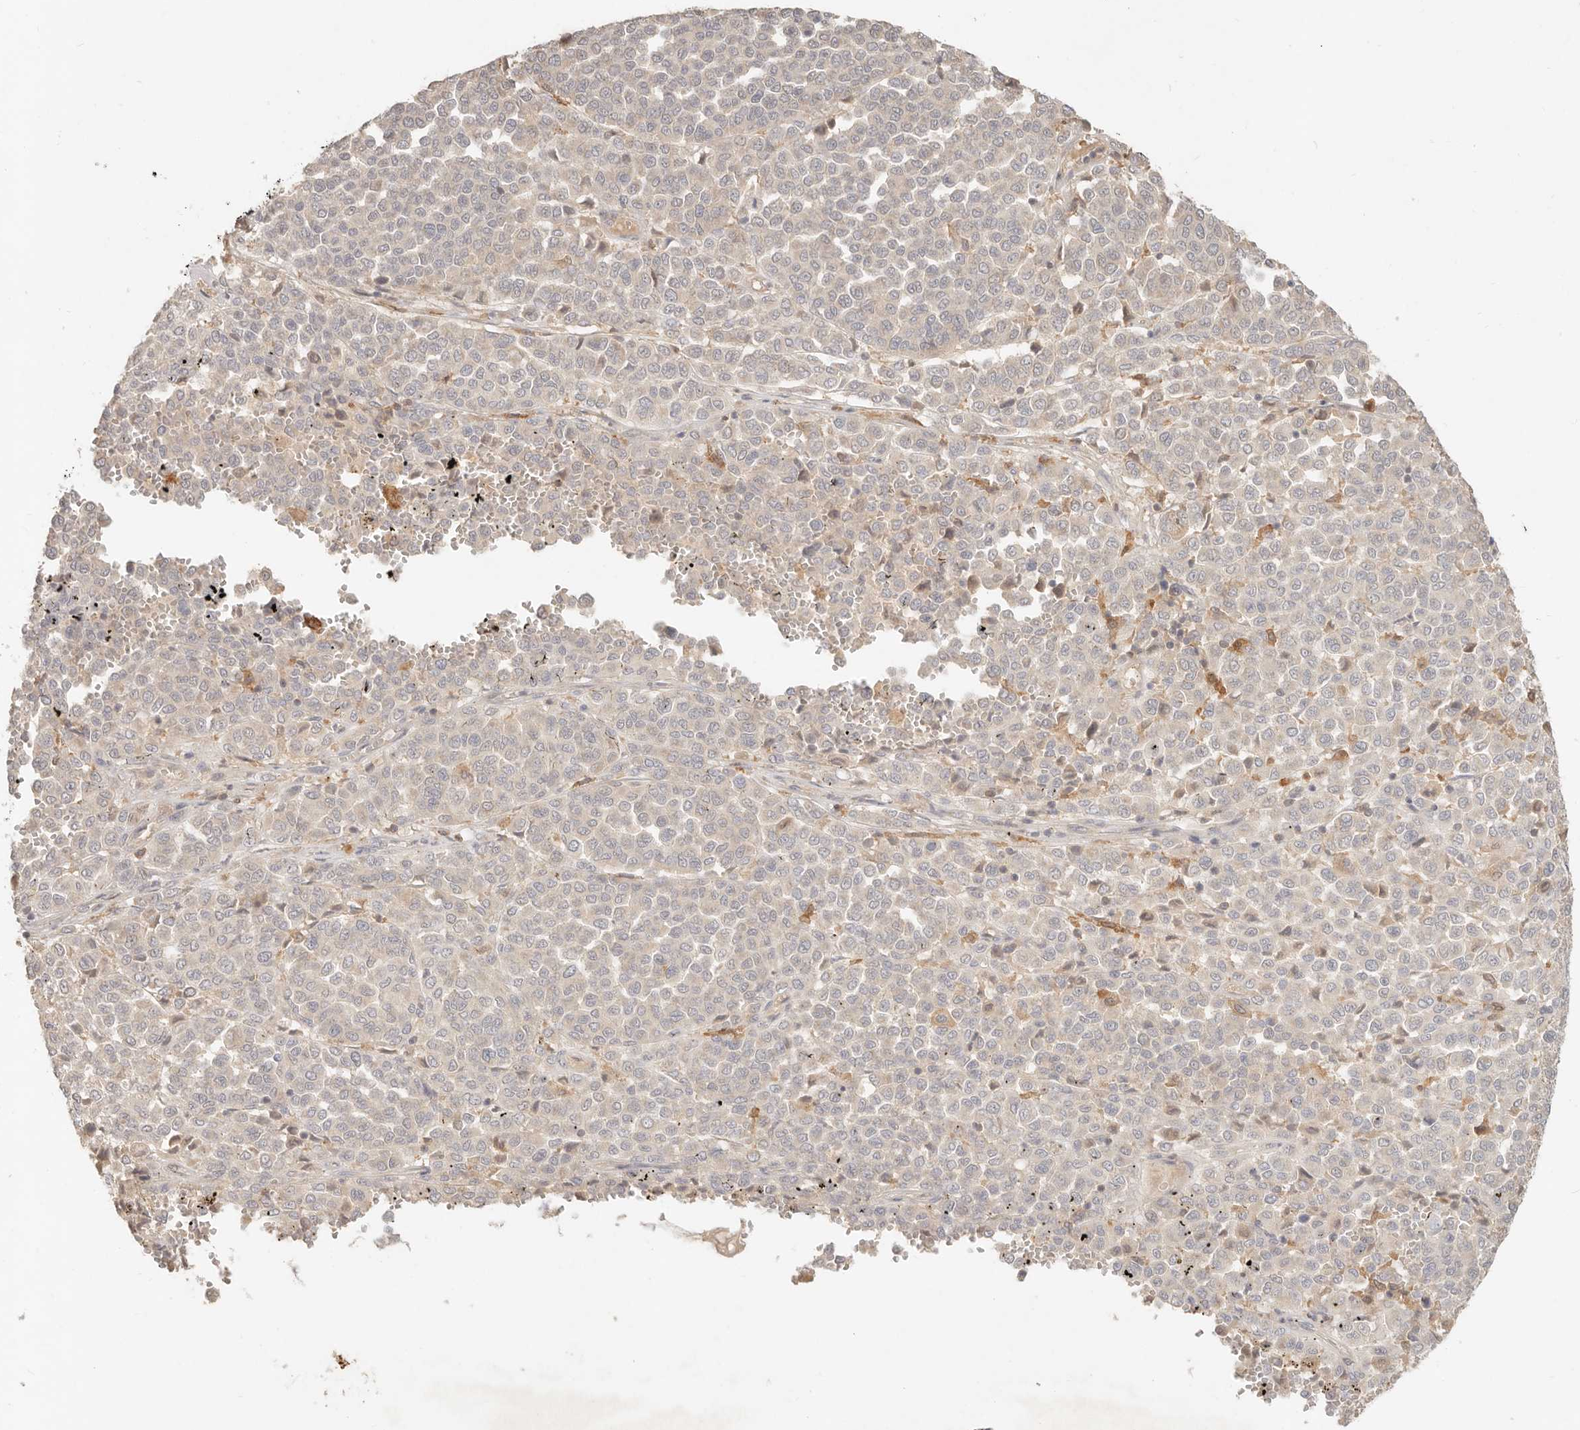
{"staining": {"intensity": "negative", "quantity": "none", "location": "none"}, "tissue": "melanoma", "cell_type": "Tumor cells", "image_type": "cancer", "snomed": [{"axis": "morphology", "description": "Malignant melanoma, Metastatic site"}, {"axis": "topography", "description": "Pancreas"}], "caption": "The immunohistochemistry histopathology image has no significant positivity in tumor cells of melanoma tissue. Nuclei are stained in blue.", "gene": "NECAP2", "patient": {"sex": "female", "age": 30}}